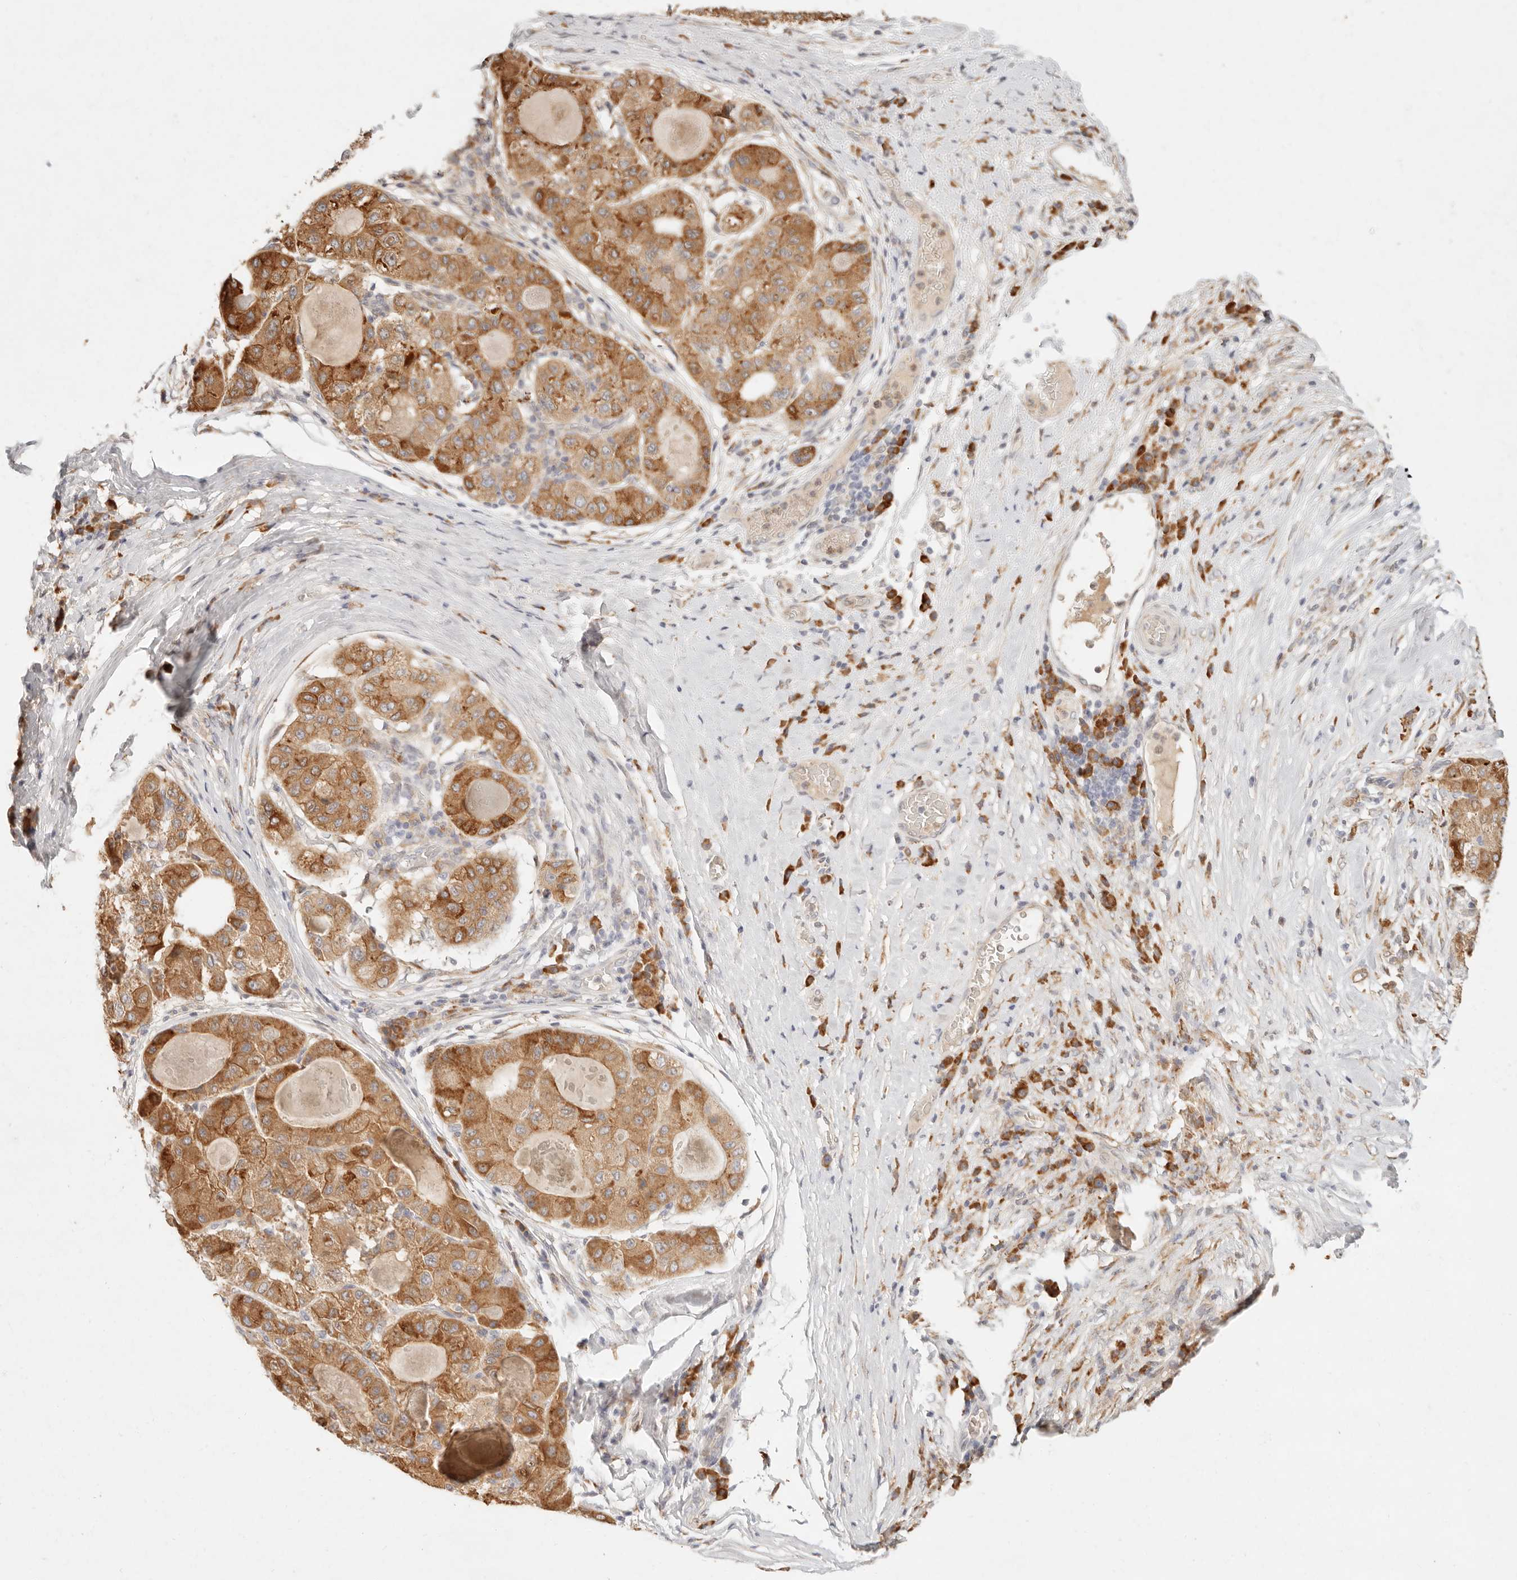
{"staining": {"intensity": "strong", "quantity": ">75%", "location": "cytoplasmic/membranous"}, "tissue": "liver cancer", "cell_type": "Tumor cells", "image_type": "cancer", "snomed": [{"axis": "morphology", "description": "Carcinoma, Hepatocellular, NOS"}, {"axis": "topography", "description": "Liver"}], "caption": "This photomicrograph shows immunohistochemistry (IHC) staining of liver hepatocellular carcinoma, with high strong cytoplasmic/membranous staining in approximately >75% of tumor cells.", "gene": "C1orf127", "patient": {"sex": "male", "age": 80}}